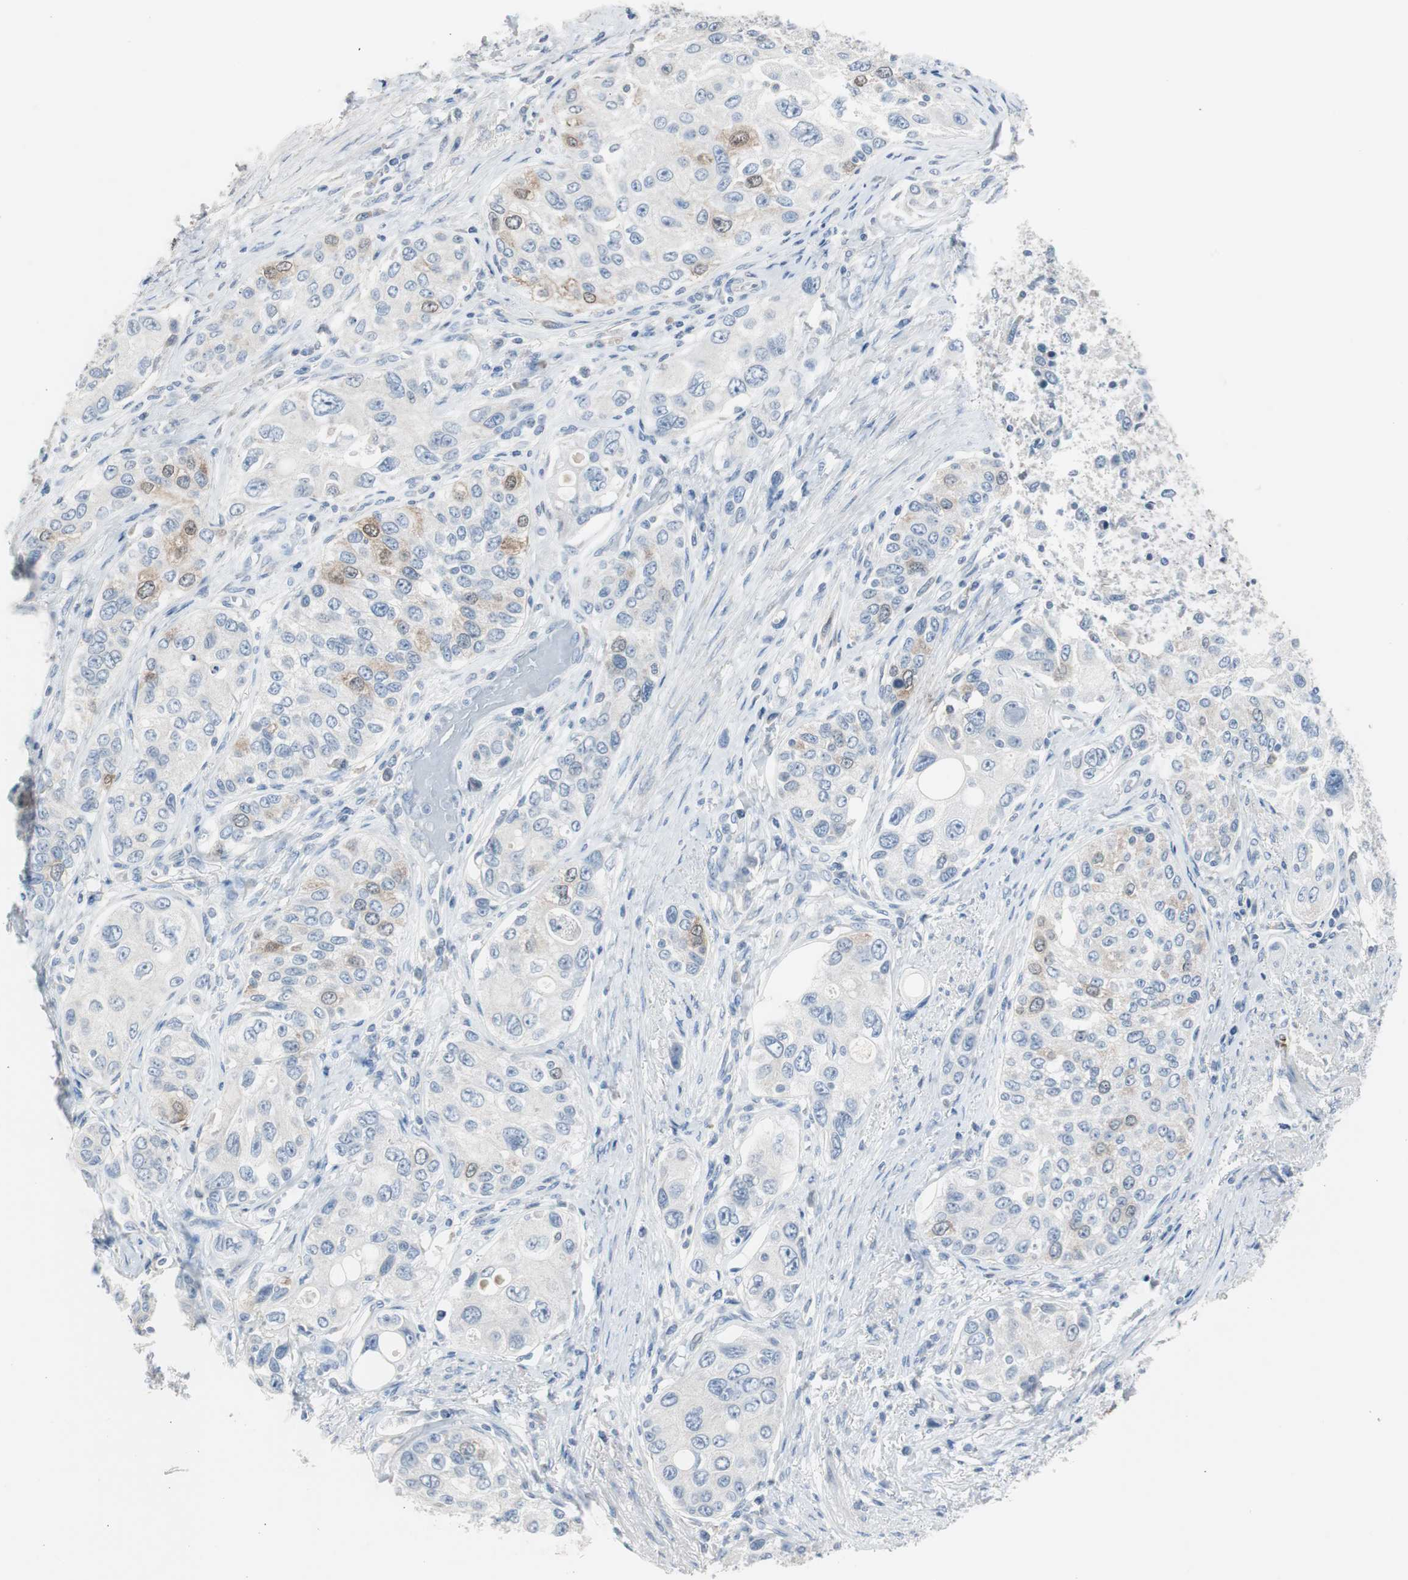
{"staining": {"intensity": "weak", "quantity": "<25%", "location": "cytoplasmic/membranous"}, "tissue": "urothelial cancer", "cell_type": "Tumor cells", "image_type": "cancer", "snomed": [{"axis": "morphology", "description": "Urothelial carcinoma, High grade"}, {"axis": "topography", "description": "Urinary bladder"}], "caption": "Protein analysis of urothelial carcinoma (high-grade) shows no significant expression in tumor cells.", "gene": "TK1", "patient": {"sex": "female", "age": 56}}